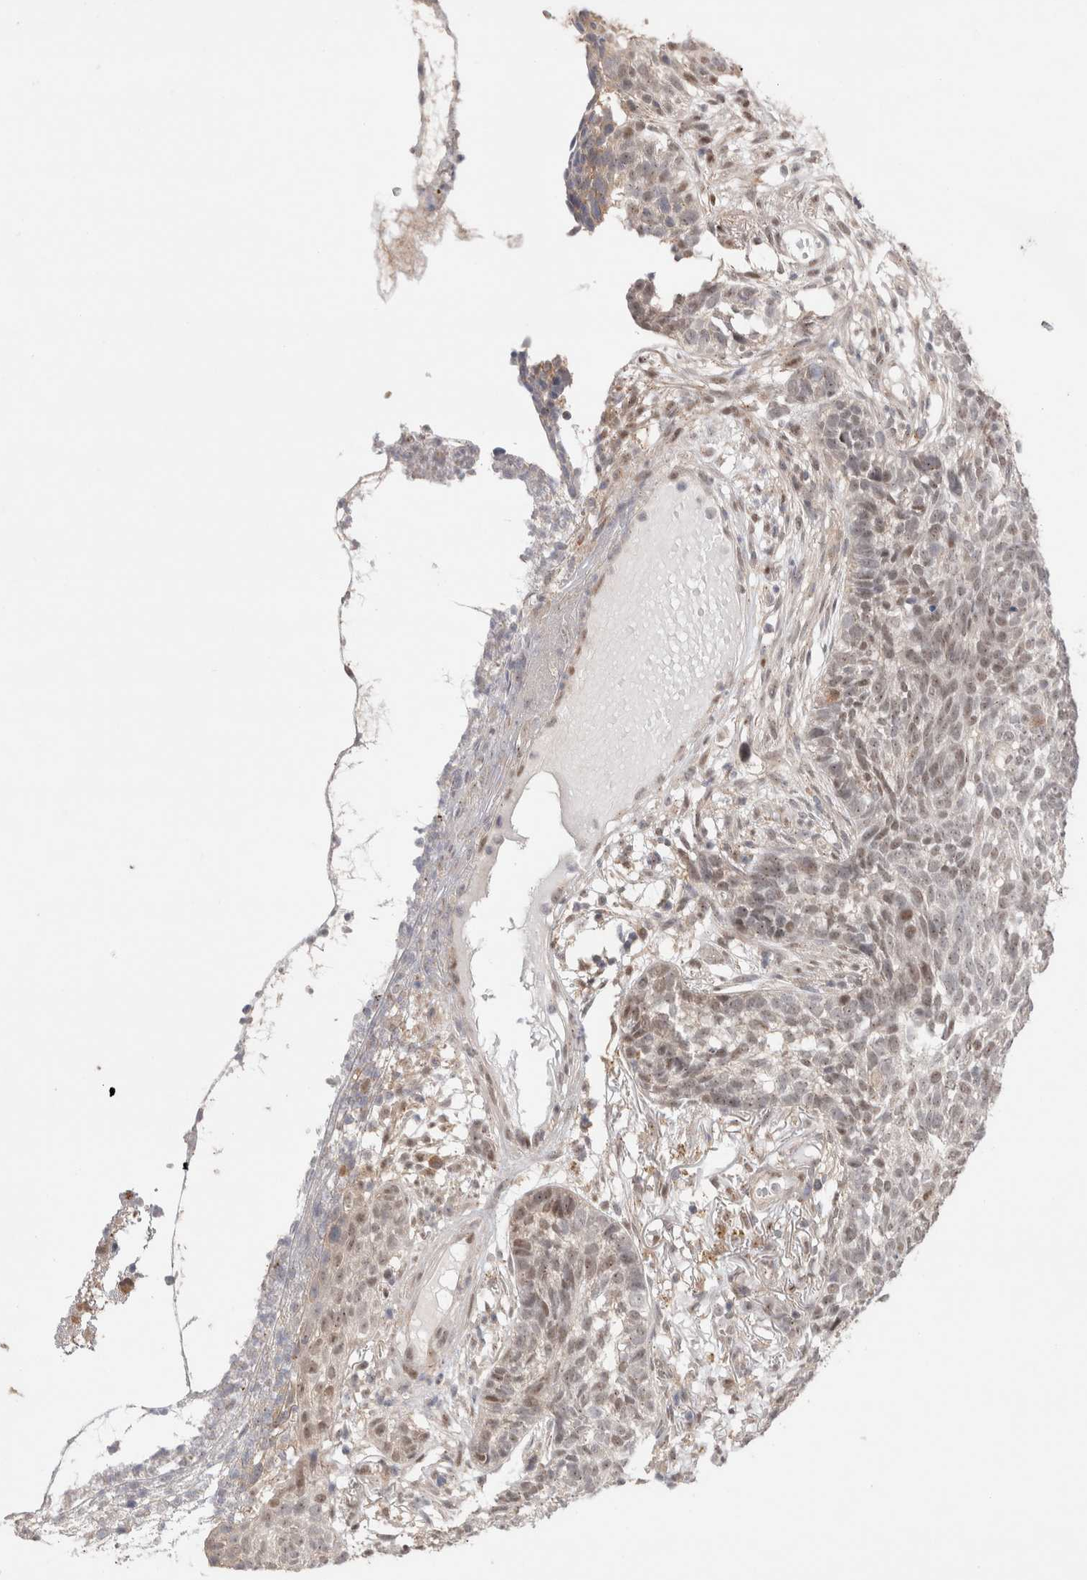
{"staining": {"intensity": "weak", "quantity": "<25%", "location": "nuclear"}, "tissue": "skin cancer", "cell_type": "Tumor cells", "image_type": "cancer", "snomed": [{"axis": "morphology", "description": "Basal cell carcinoma"}, {"axis": "topography", "description": "Skin"}], "caption": "The micrograph demonstrates no significant staining in tumor cells of skin cancer (basal cell carcinoma).", "gene": "SLC29A1", "patient": {"sex": "male", "age": 85}}